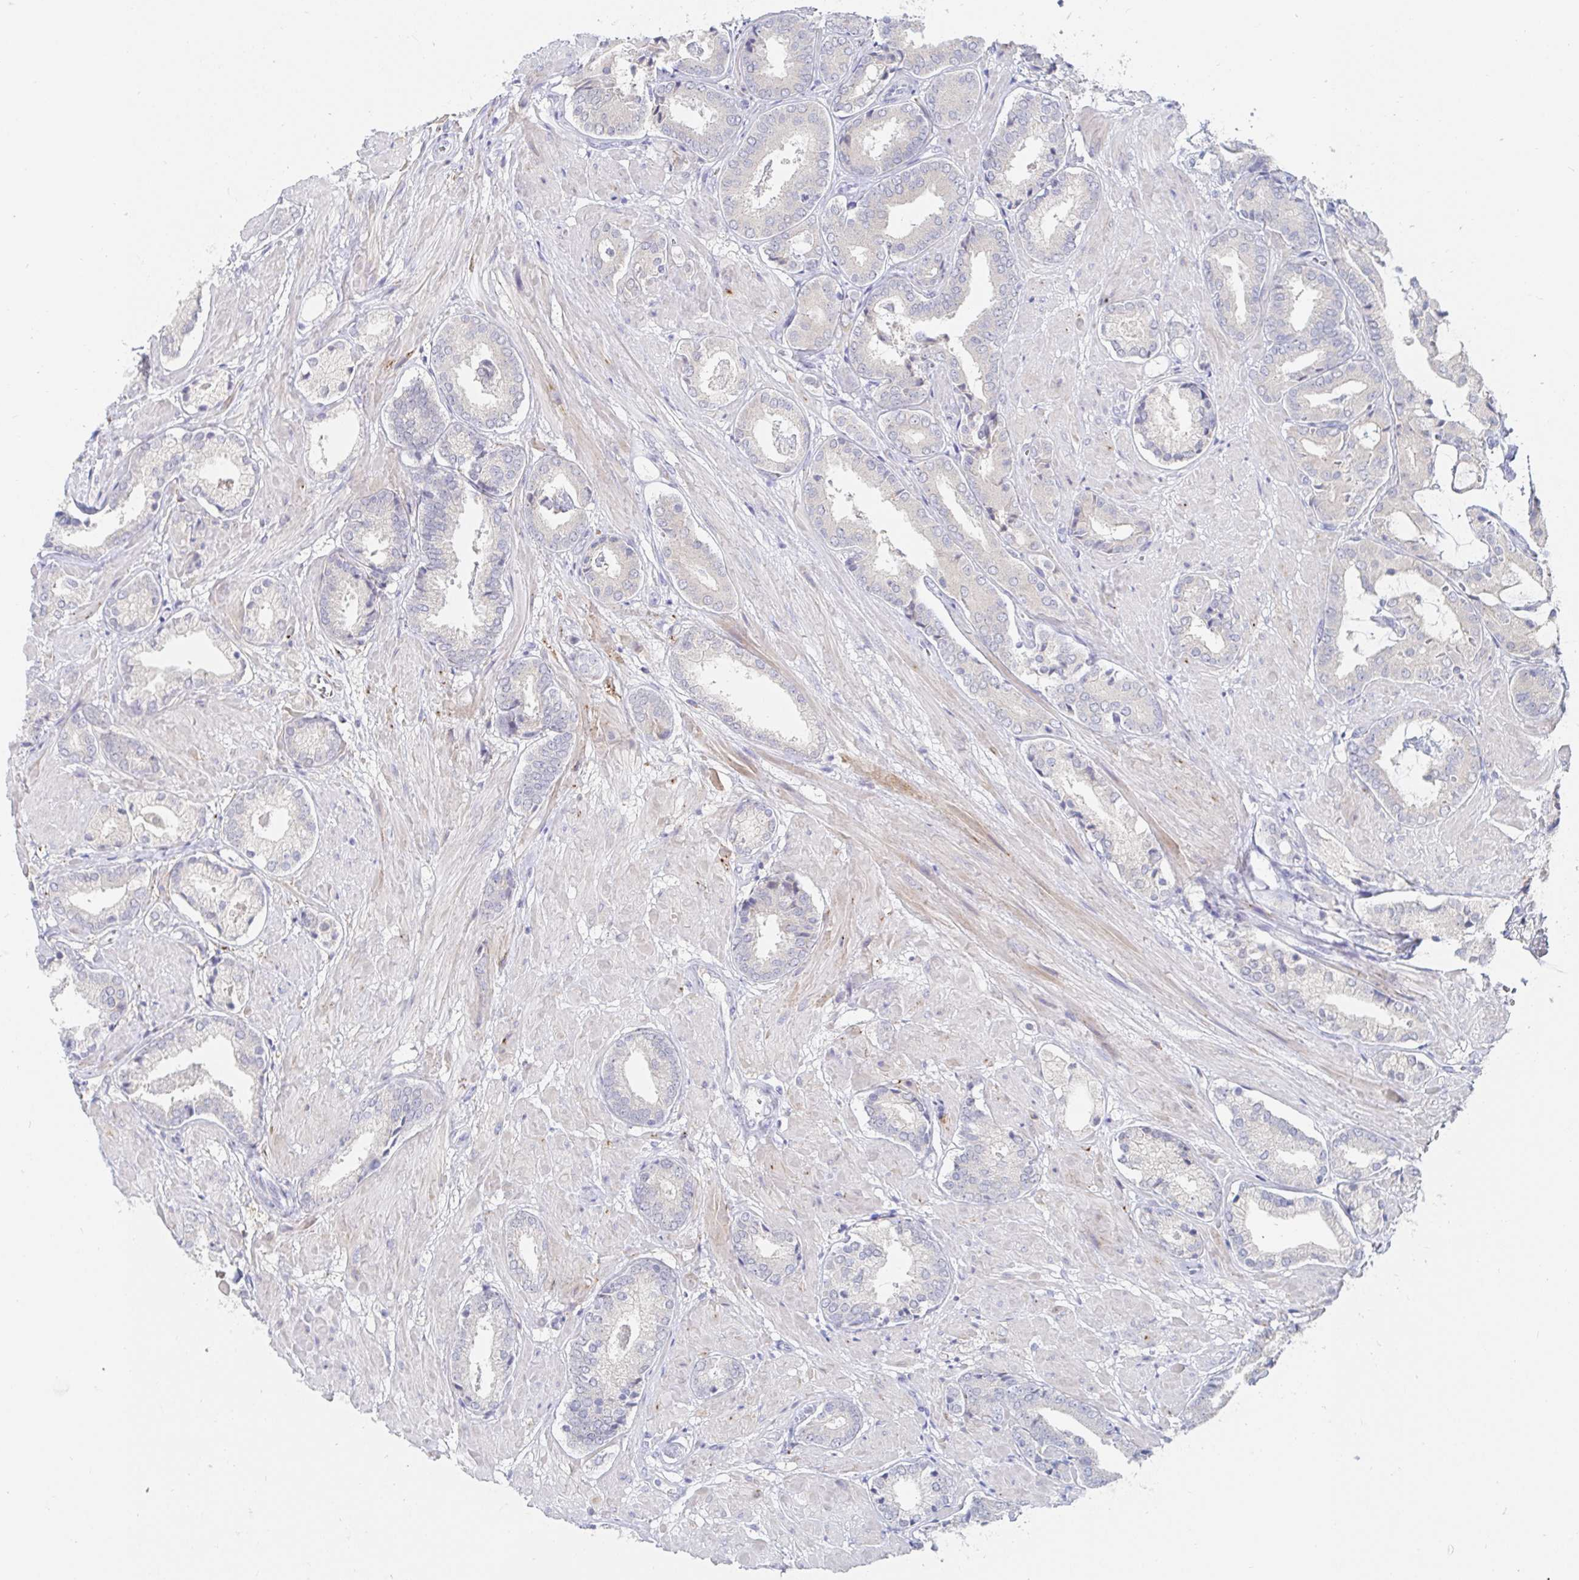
{"staining": {"intensity": "negative", "quantity": "none", "location": "none"}, "tissue": "prostate cancer", "cell_type": "Tumor cells", "image_type": "cancer", "snomed": [{"axis": "morphology", "description": "Adenocarcinoma, High grade"}, {"axis": "topography", "description": "Prostate"}], "caption": "The image displays no staining of tumor cells in prostate high-grade adenocarcinoma.", "gene": "ZNF430", "patient": {"sex": "male", "age": 56}}